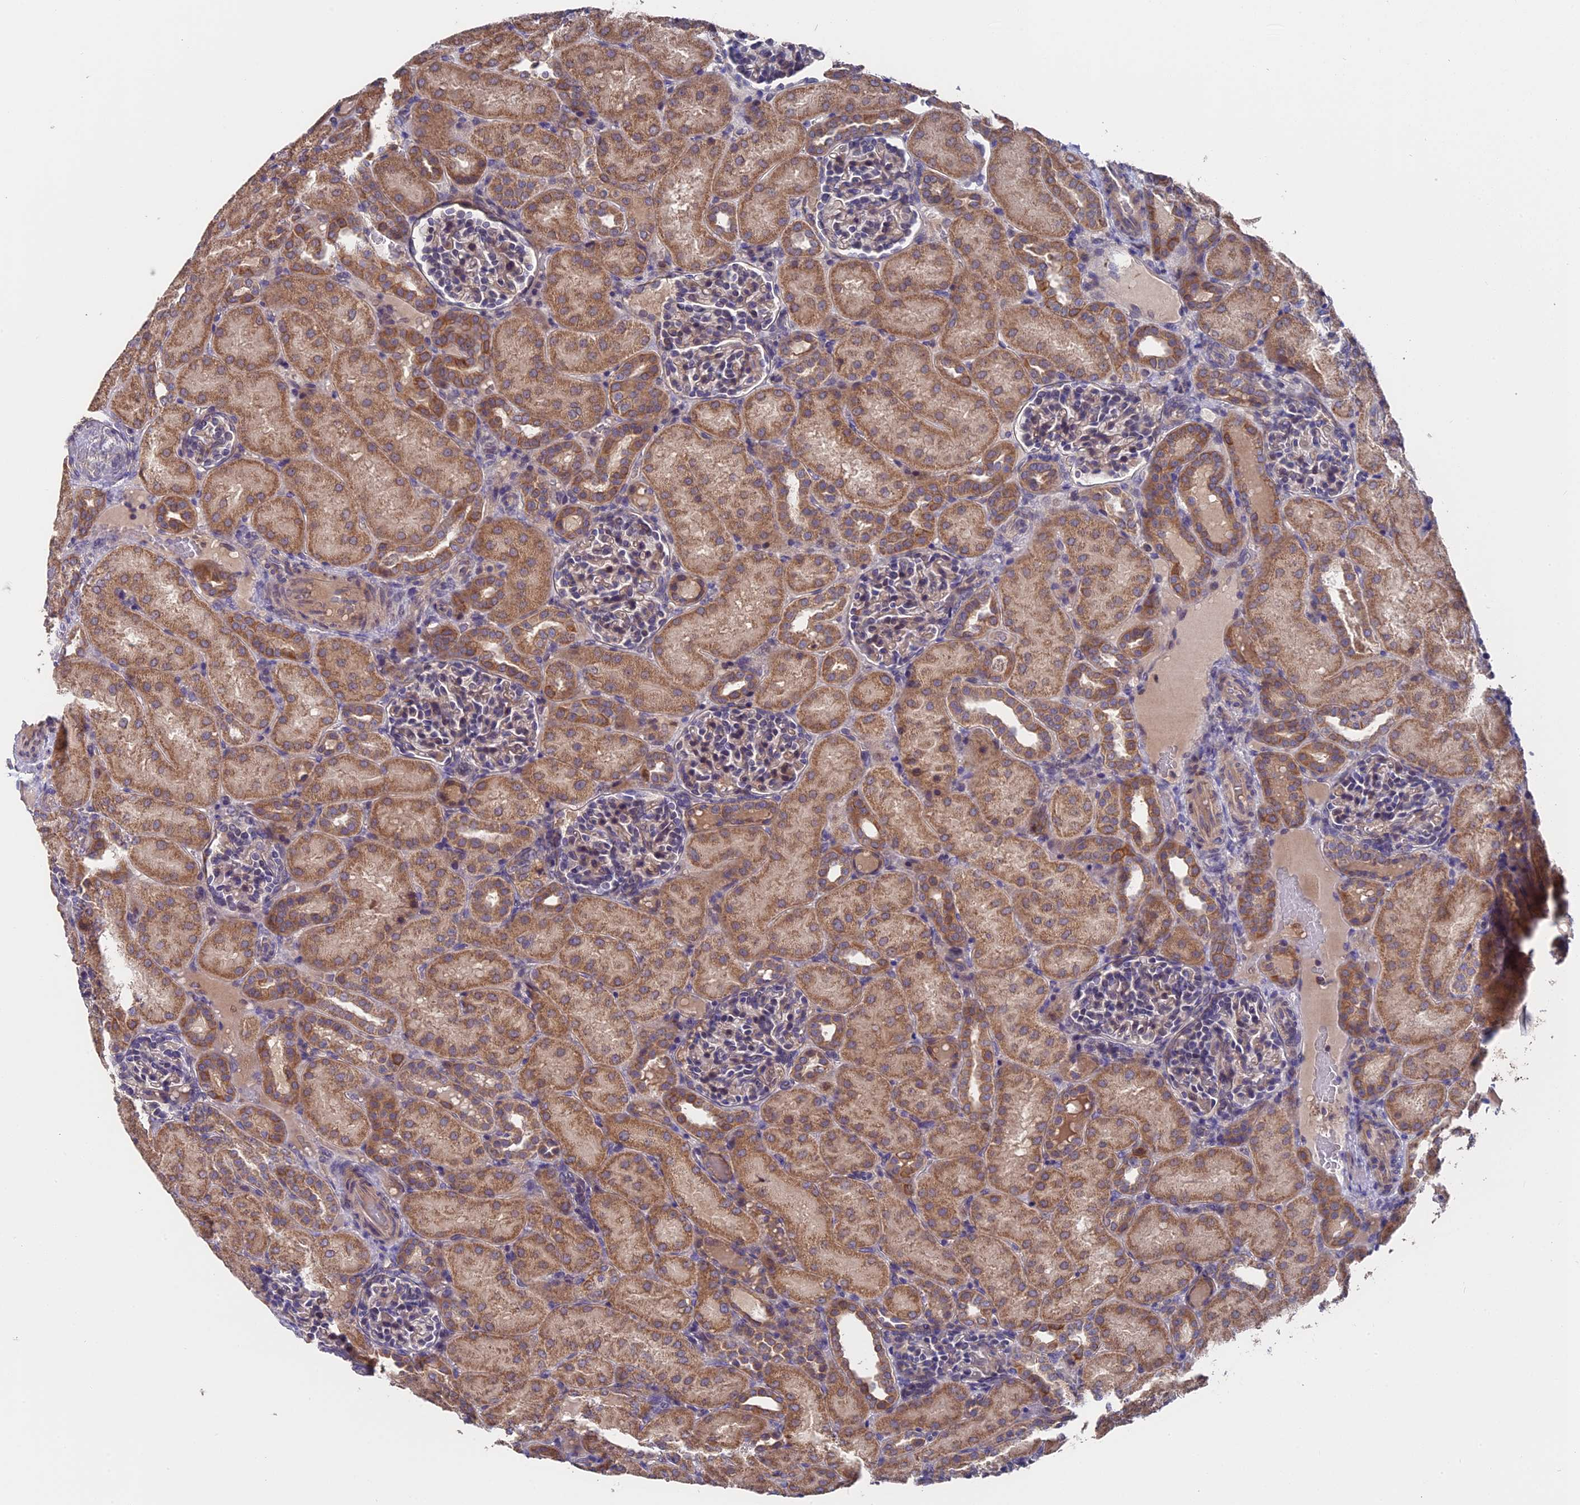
{"staining": {"intensity": "weak", "quantity": "<25%", "location": "cytoplasmic/membranous"}, "tissue": "kidney", "cell_type": "Cells in glomeruli", "image_type": "normal", "snomed": [{"axis": "morphology", "description": "Normal tissue, NOS"}, {"axis": "topography", "description": "Kidney"}], "caption": "Cells in glomeruli show no significant protein staining in normal kidney. The staining was performed using DAB (3,3'-diaminobenzidine) to visualize the protein expression in brown, while the nuclei were stained in blue with hematoxylin (Magnification: 20x).", "gene": "ZCCHC2", "patient": {"sex": "male", "age": 1}}